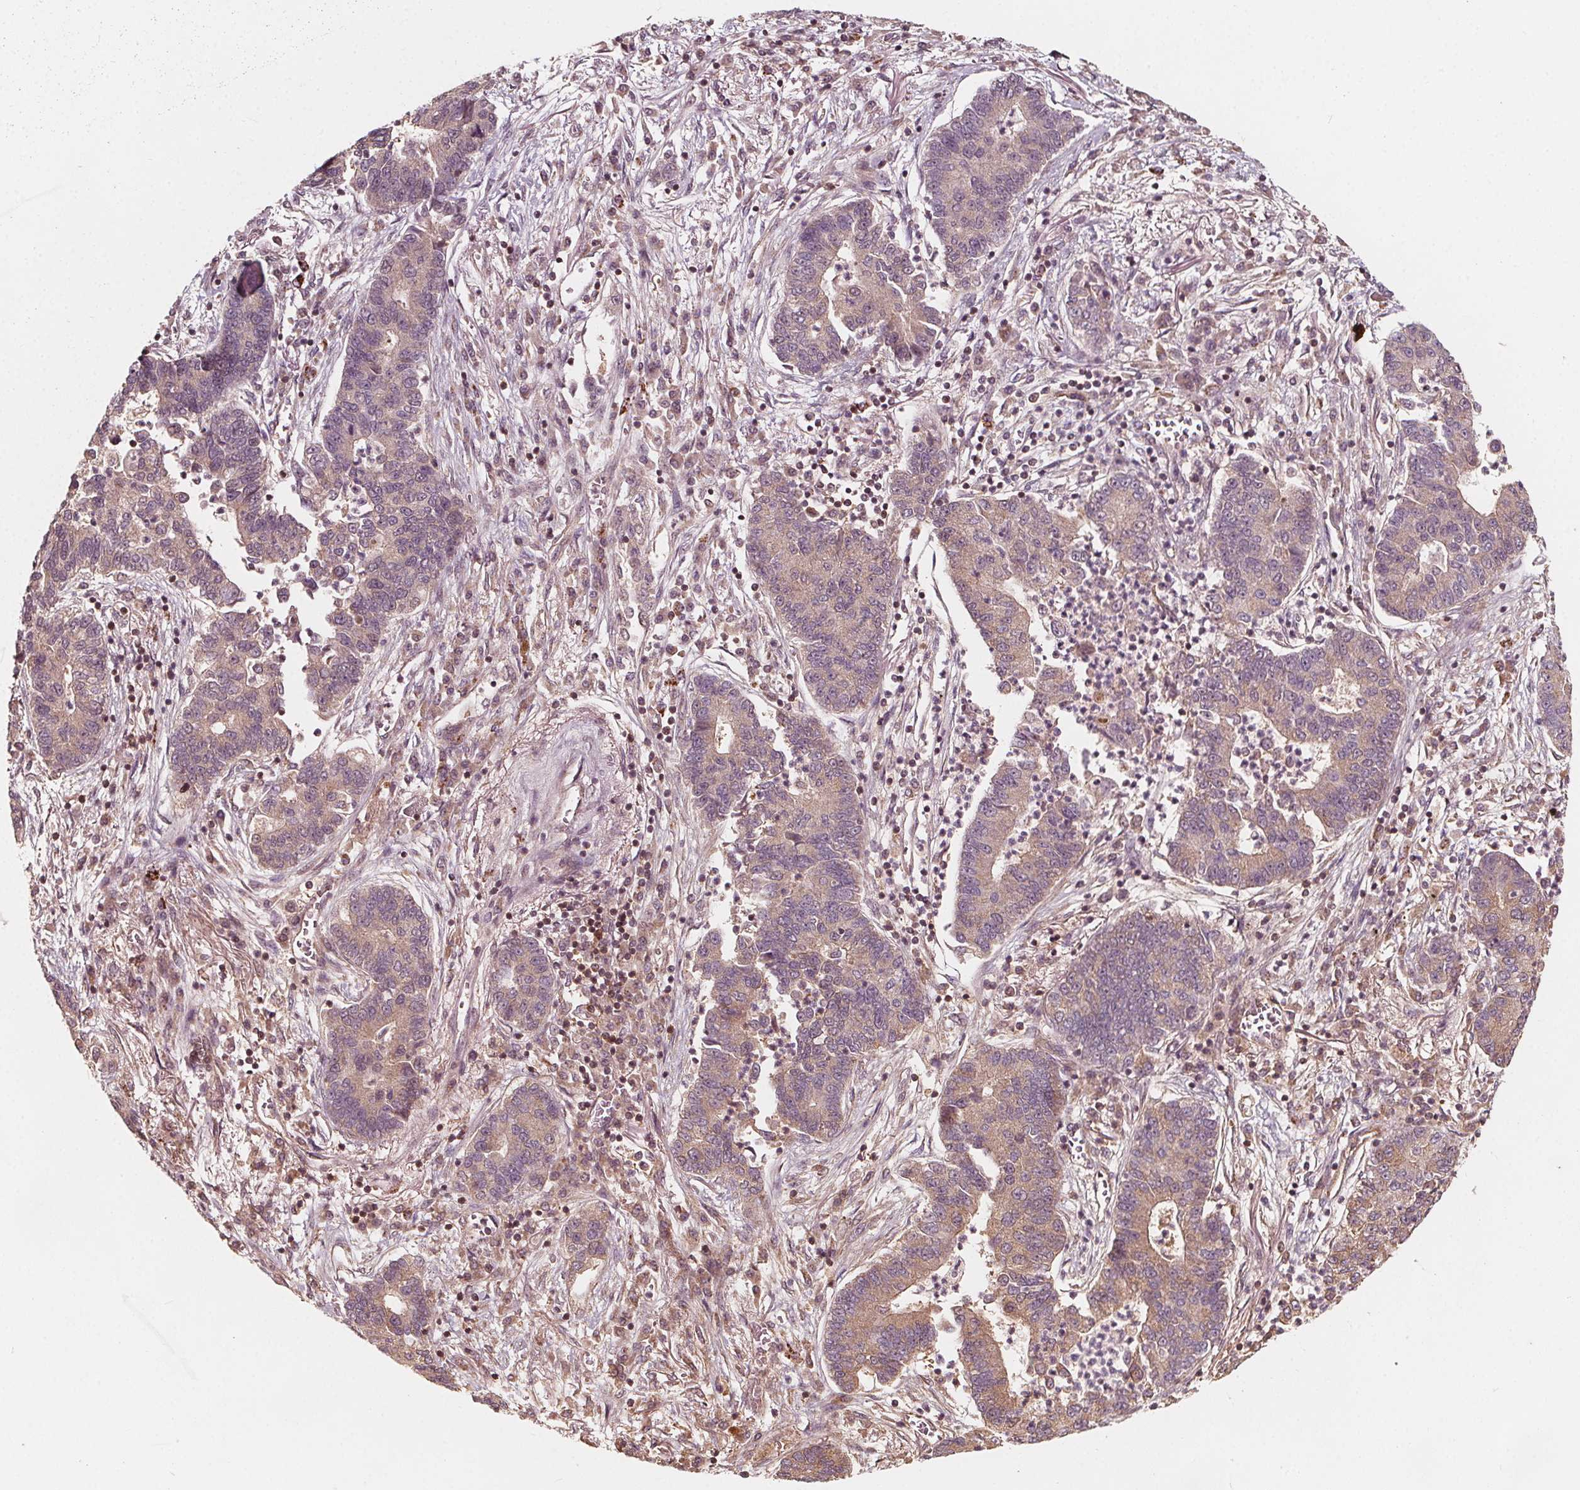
{"staining": {"intensity": "weak", "quantity": ">75%", "location": "cytoplasmic/membranous"}, "tissue": "lung cancer", "cell_type": "Tumor cells", "image_type": "cancer", "snomed": [{"axis": "morphology", "description": "Adenocarcinoma, NOS"}, {"axis": "topography", "description": "Lung"}], "caption": "Protein staining of lung cancer tissue demonstrates weak cytoplasmic/membranous expression in about >75% of tumor cells.", "gene": "AIP", "patient": {"sex": "female", "age": 57}}